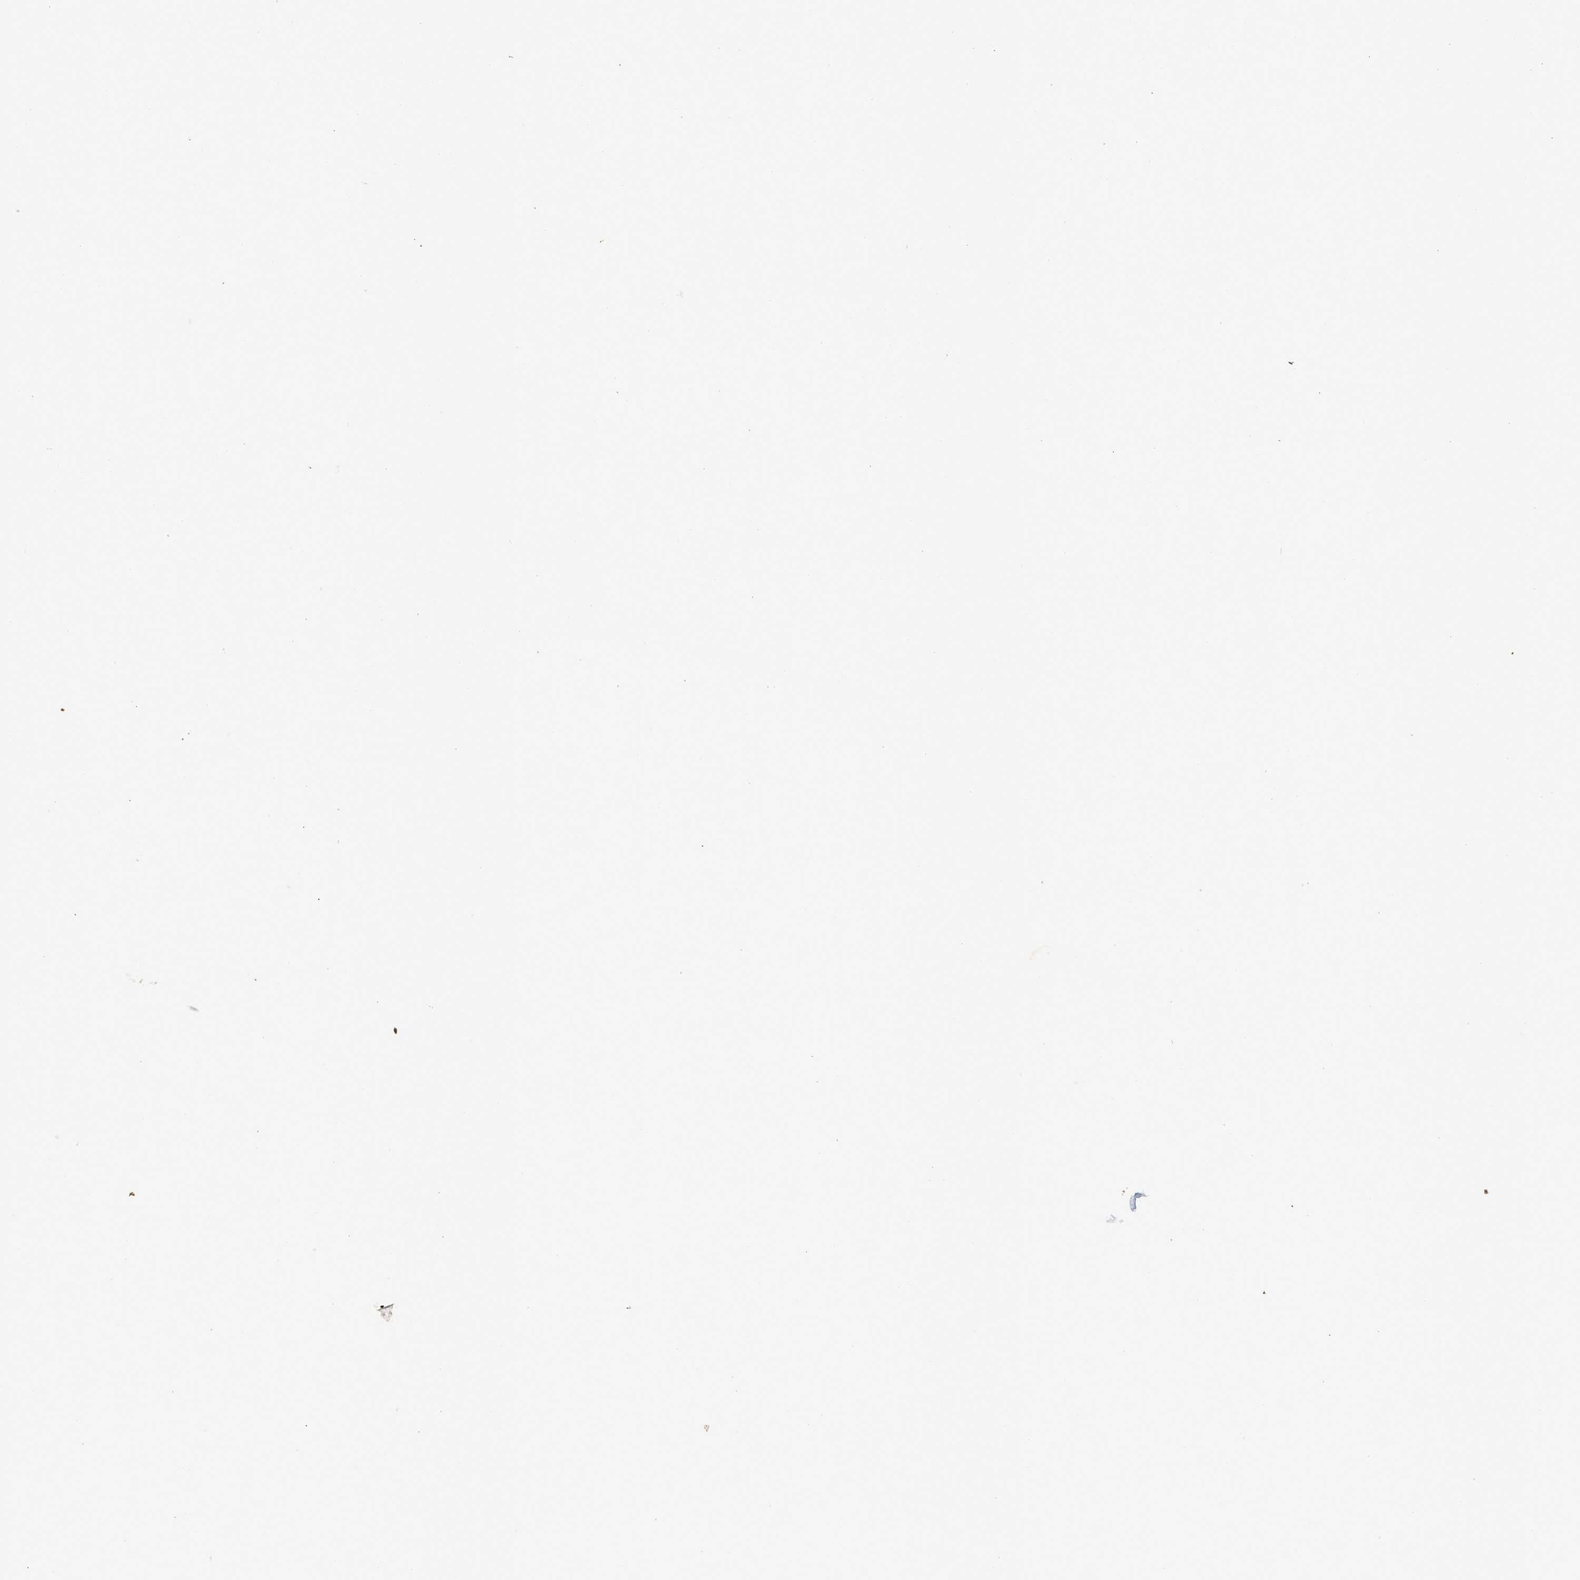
{"staining": {"intensity": "strong", "quantity": ">75%", "location": "cytoplasmic/membranous,nuclear"}, "tissue": "bronchus", "cell_type": "Respiratory epithelial cells", "image_type": "normal", "snomed": [{"axis": "morphology", "description": "Normal tissue, NOS"}, {"axis": "topography", "description": "Cartilage tissue"}], "caption": "A brown stain labels strong cytoplasmic/membranous,nuclear positivity of a protein in respiratory epithelial cells of normal bronchus. (brown staining indicates protein expression, while blue staining denotes nuclei).", "gene": "CBR3", "patient": {"sex": "female", "age": 63}}